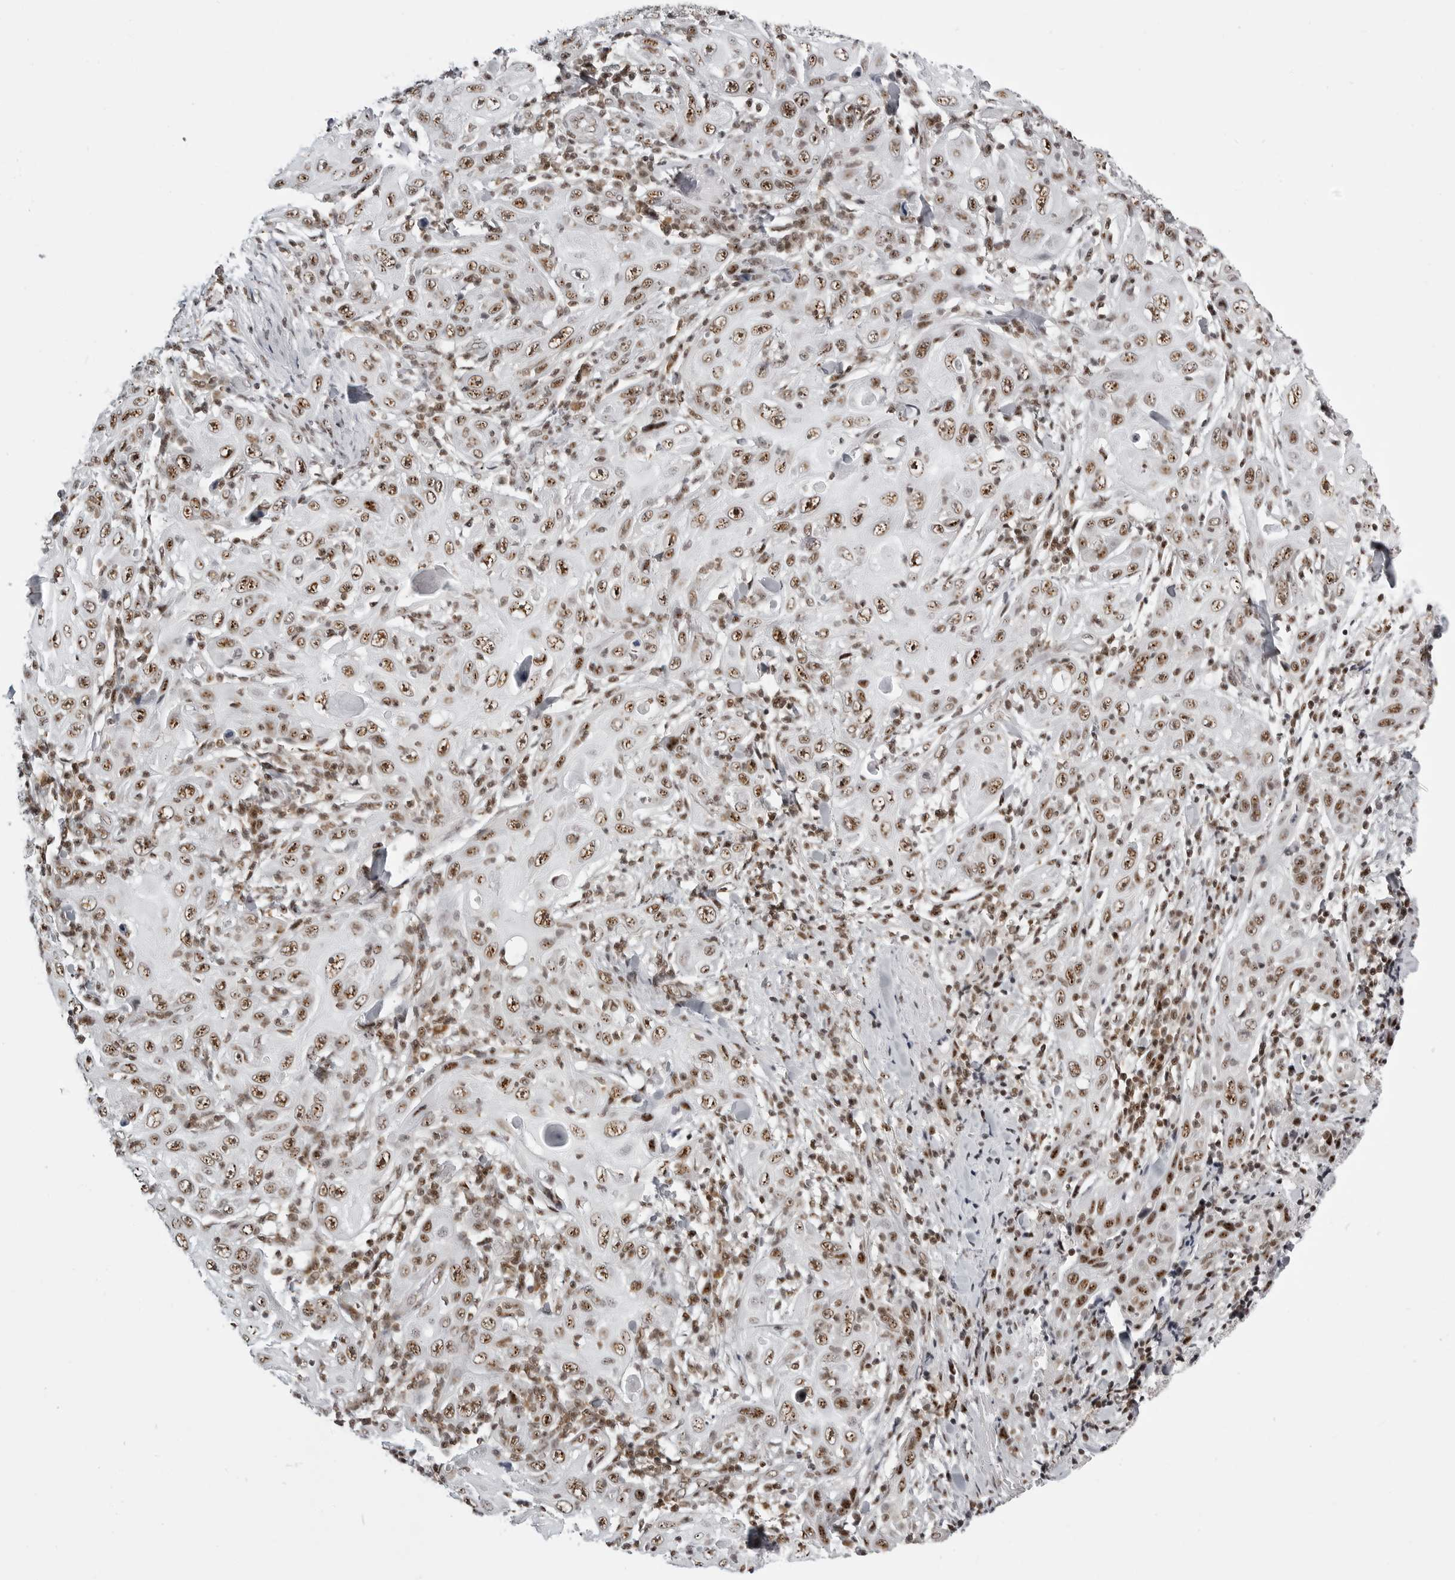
{"staining": {"intensity": "moderate", "quantity": ">75%", "location": "nuclear"}, "tissue": "skin cancer", "cell_type": "Tumor cells", "image_type": "cancer", "snomed": [{"axis": "morphology", "description": "Squamous cell carcinoma, NOS"}, {"axis": "topography", "description": "Skin"}], "caption": "This is a histology image of immunohistochemistry (IHC) staining of skin cancer, which shows moderate staining in the nuclear of tumor cells.", "gene": "WRAP53", "patient": {"sex": "female", "age": 88}}